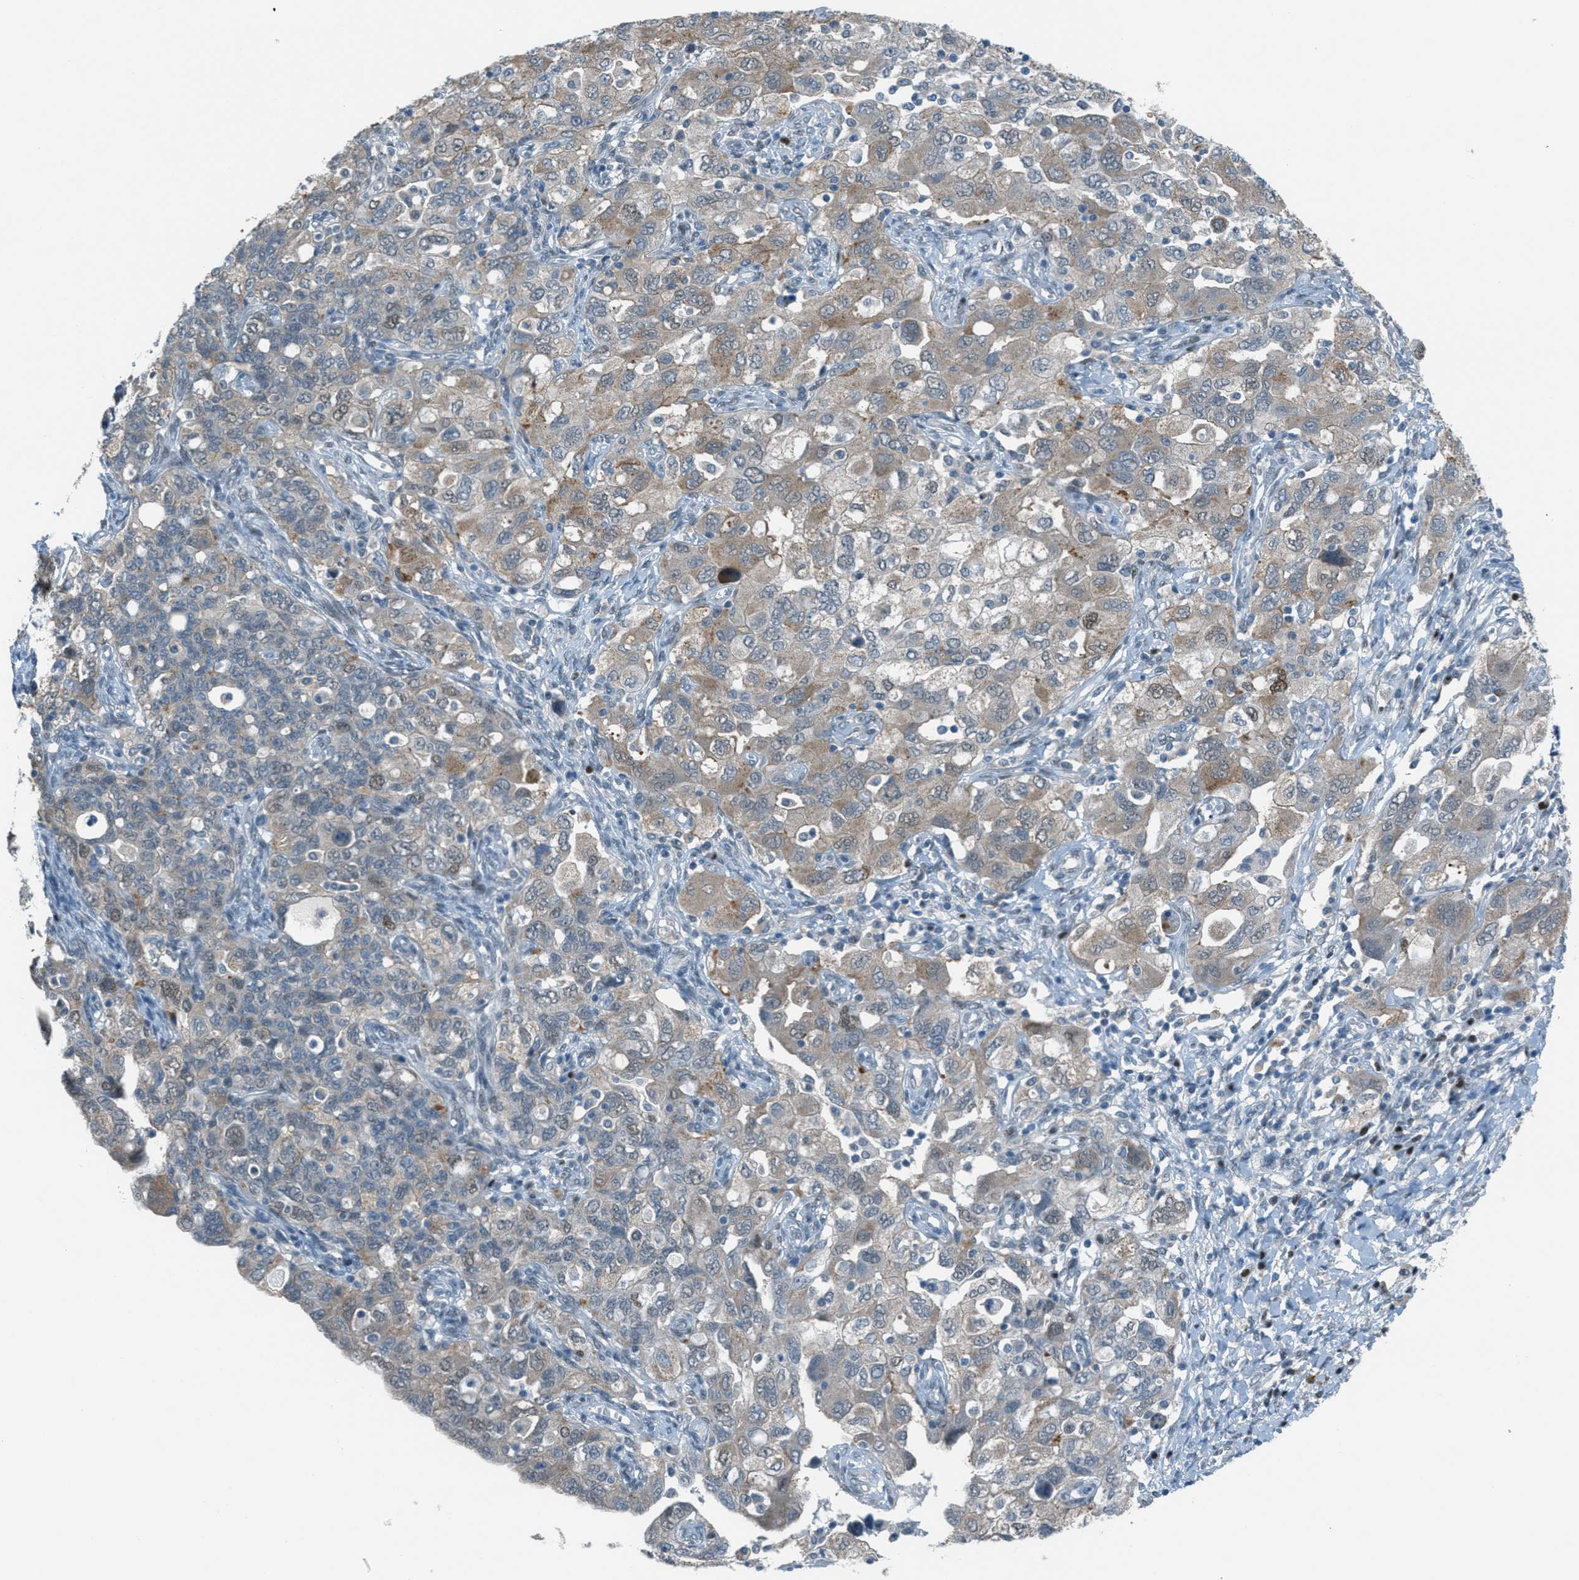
{"staining": {"intensity": "weak", "quantity": ">75%", "location": "cytoplasmic/membranous"}, "tissue": "ovarian cancer", "cell_type": "Tumor cells", "image_type": "cancer", "snomed": [{"axis": "morphology", "description": "Carcinoma, NOS"}, {"axis": "morphology", "description": "Cystadenocarcinoma, serous, NOS"}, {"axis": "topography", "description": "Ovary"}], "caption": "Ovarian carcinoma stained for a protein (brown) shows weak cytoplasmic/membranous positive positivity in about >75% of tumor cells.", "gene": "TCF3", "patient": {"sex": "female", "age": 69}}